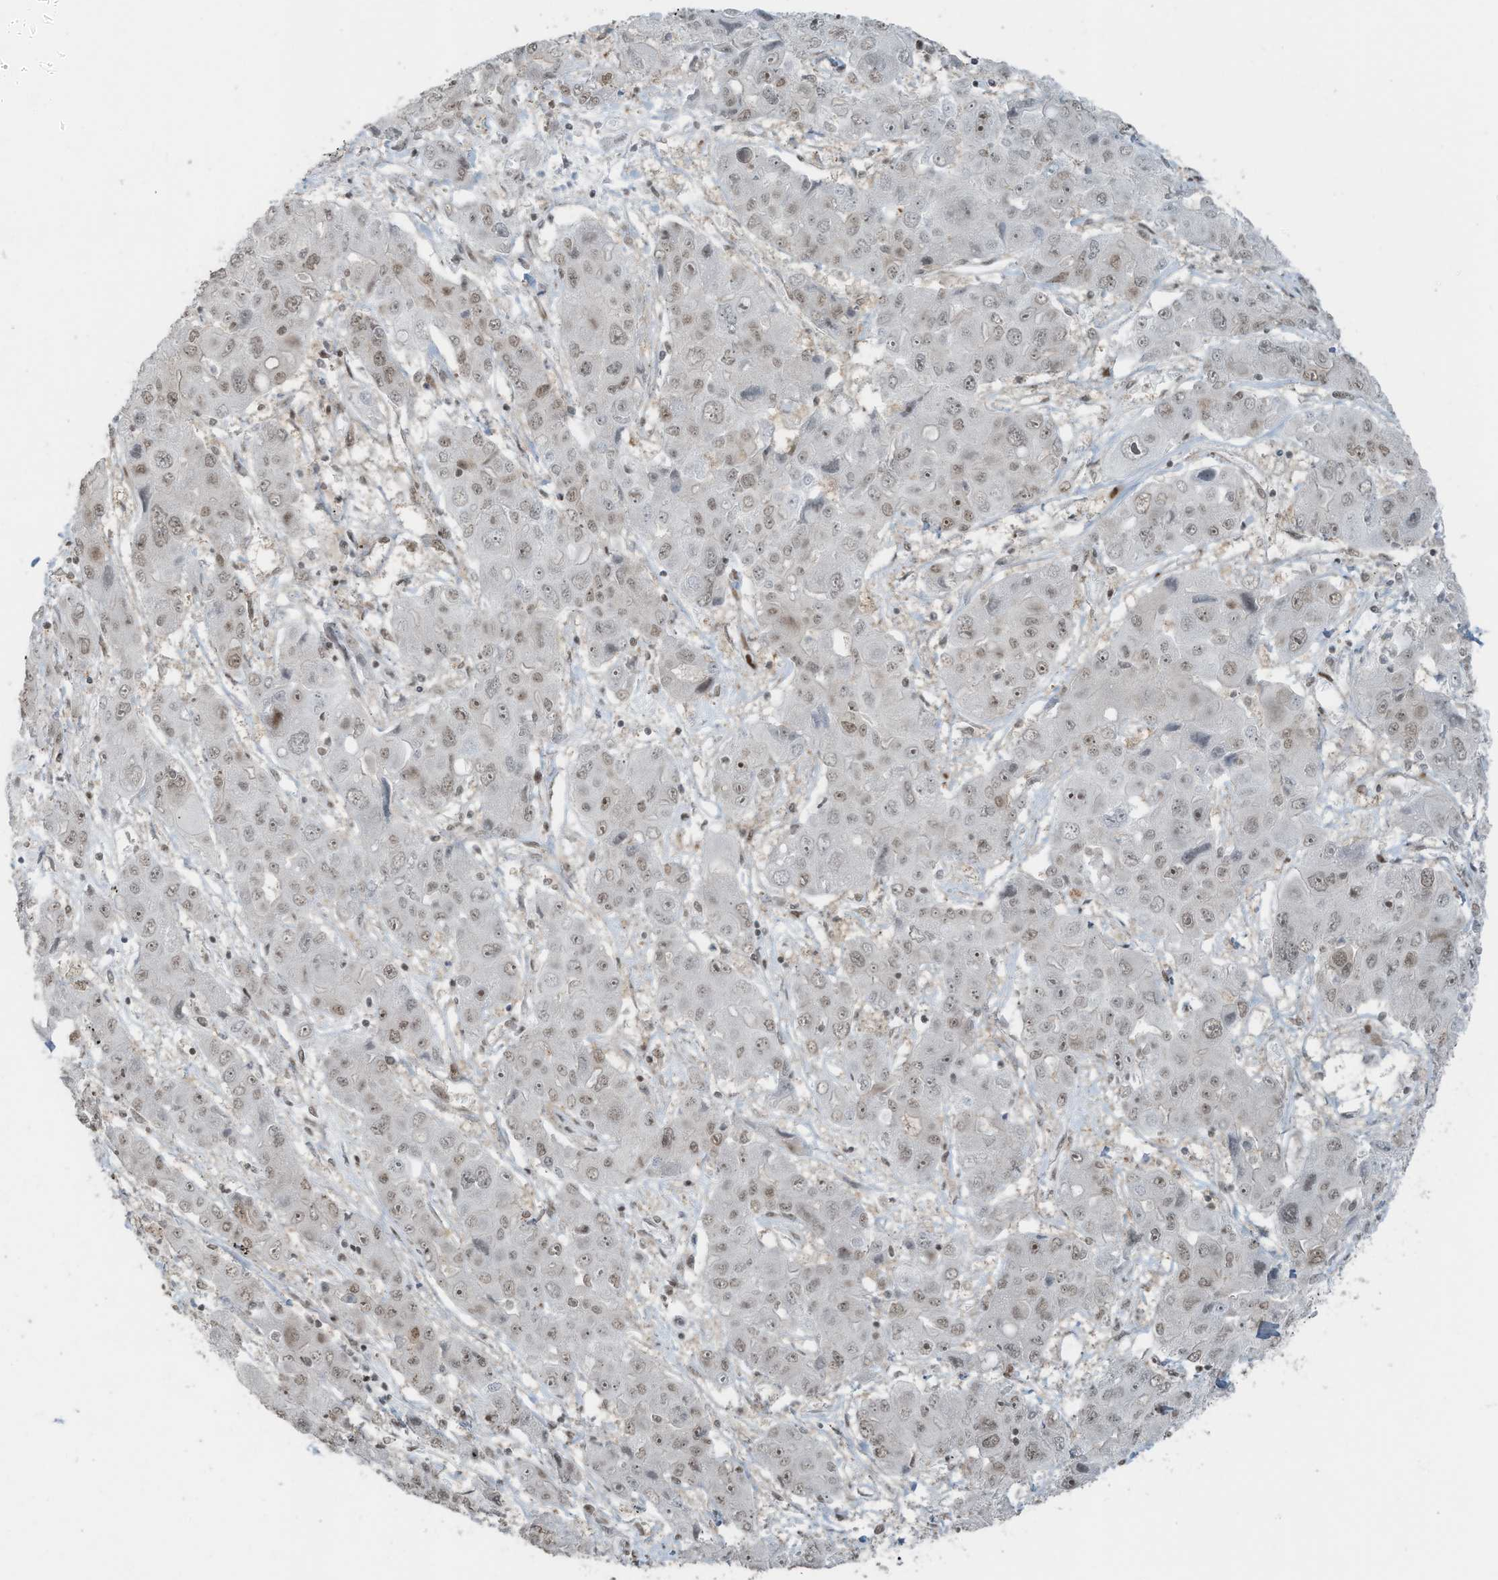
{"staining": {"intensity": "weak", "quantity": "25%-75%", "location": "nuclear"}, "tissue": "liver cancer", "cell_type": "Tumor cells", "image_type": "cancer", "snomed": [{"axis": "morphology", "description": "Cholangiocarcinoma"}, {"axis": "topography", "description": "Liver"}], "caption": "Liver cancer tissue demonstrates weak nuclear staining in about 25%-75% of tumor cells Nuclei are stained in blue.", "gene": "PCNP", "patient": {"sex": "male", "age": 67}}